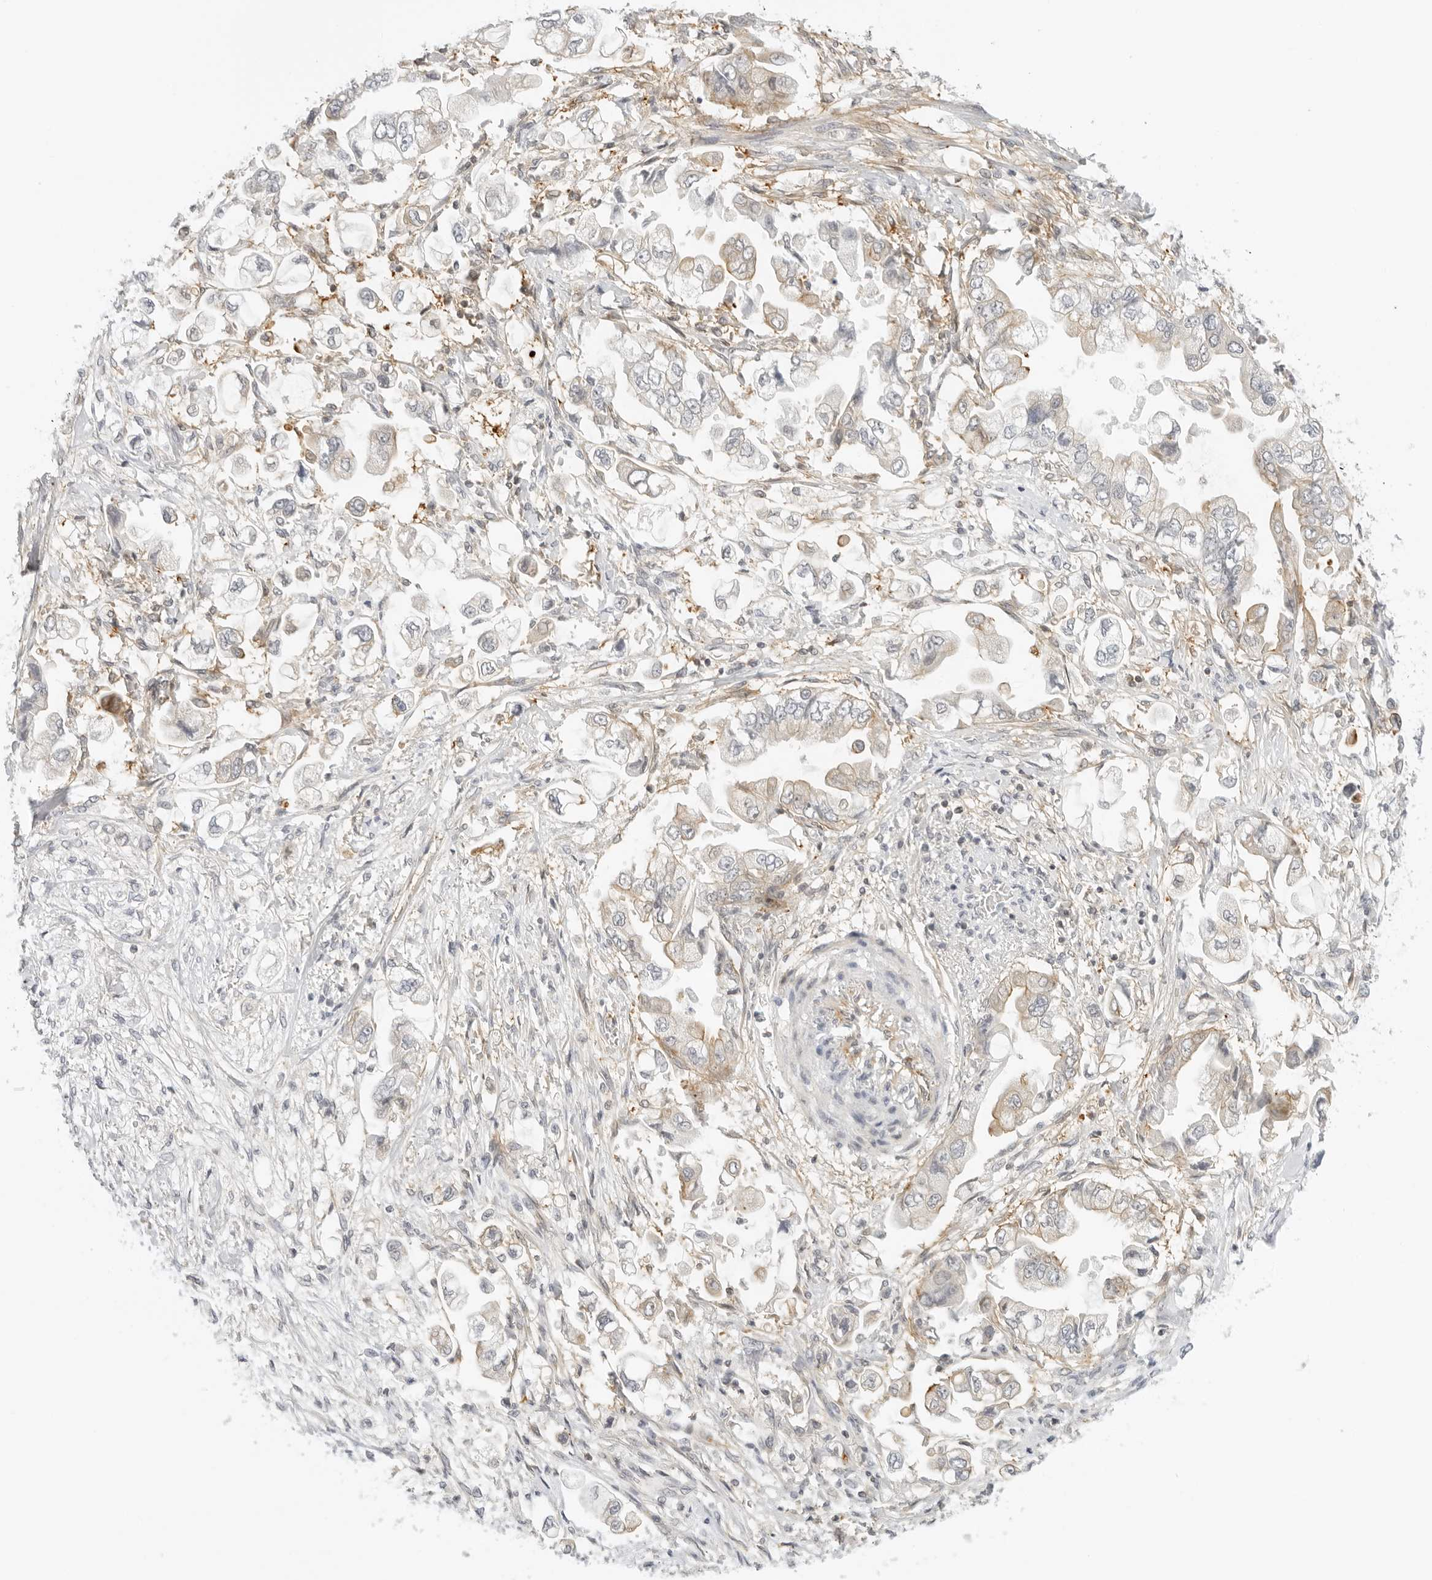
{"staining": {"intensity": "weak", "quantity": "<25%", "location": "cytoplasmic/membranous"}, "tissue": "stomach cancer", "cell_type": "Tumor cells", "image_type": "cancer", "snomed": [{"axis": "morphology", "description": "Adenocarcinoma, NOS"}, {"axis": "topography", "description": "Stomach"}], "caption": "The micrograph shows no staining of tumor cells in adenocarcinoma (stomach). Brightfield microscopy of immunohistochemistry stained with DAB (3,3'-diaminobenzidine) (brown) and hematoxylin (blue), captured at high magnification.", "gene": "OSCP1", "patient": {"sex": "male", "age": 62}}